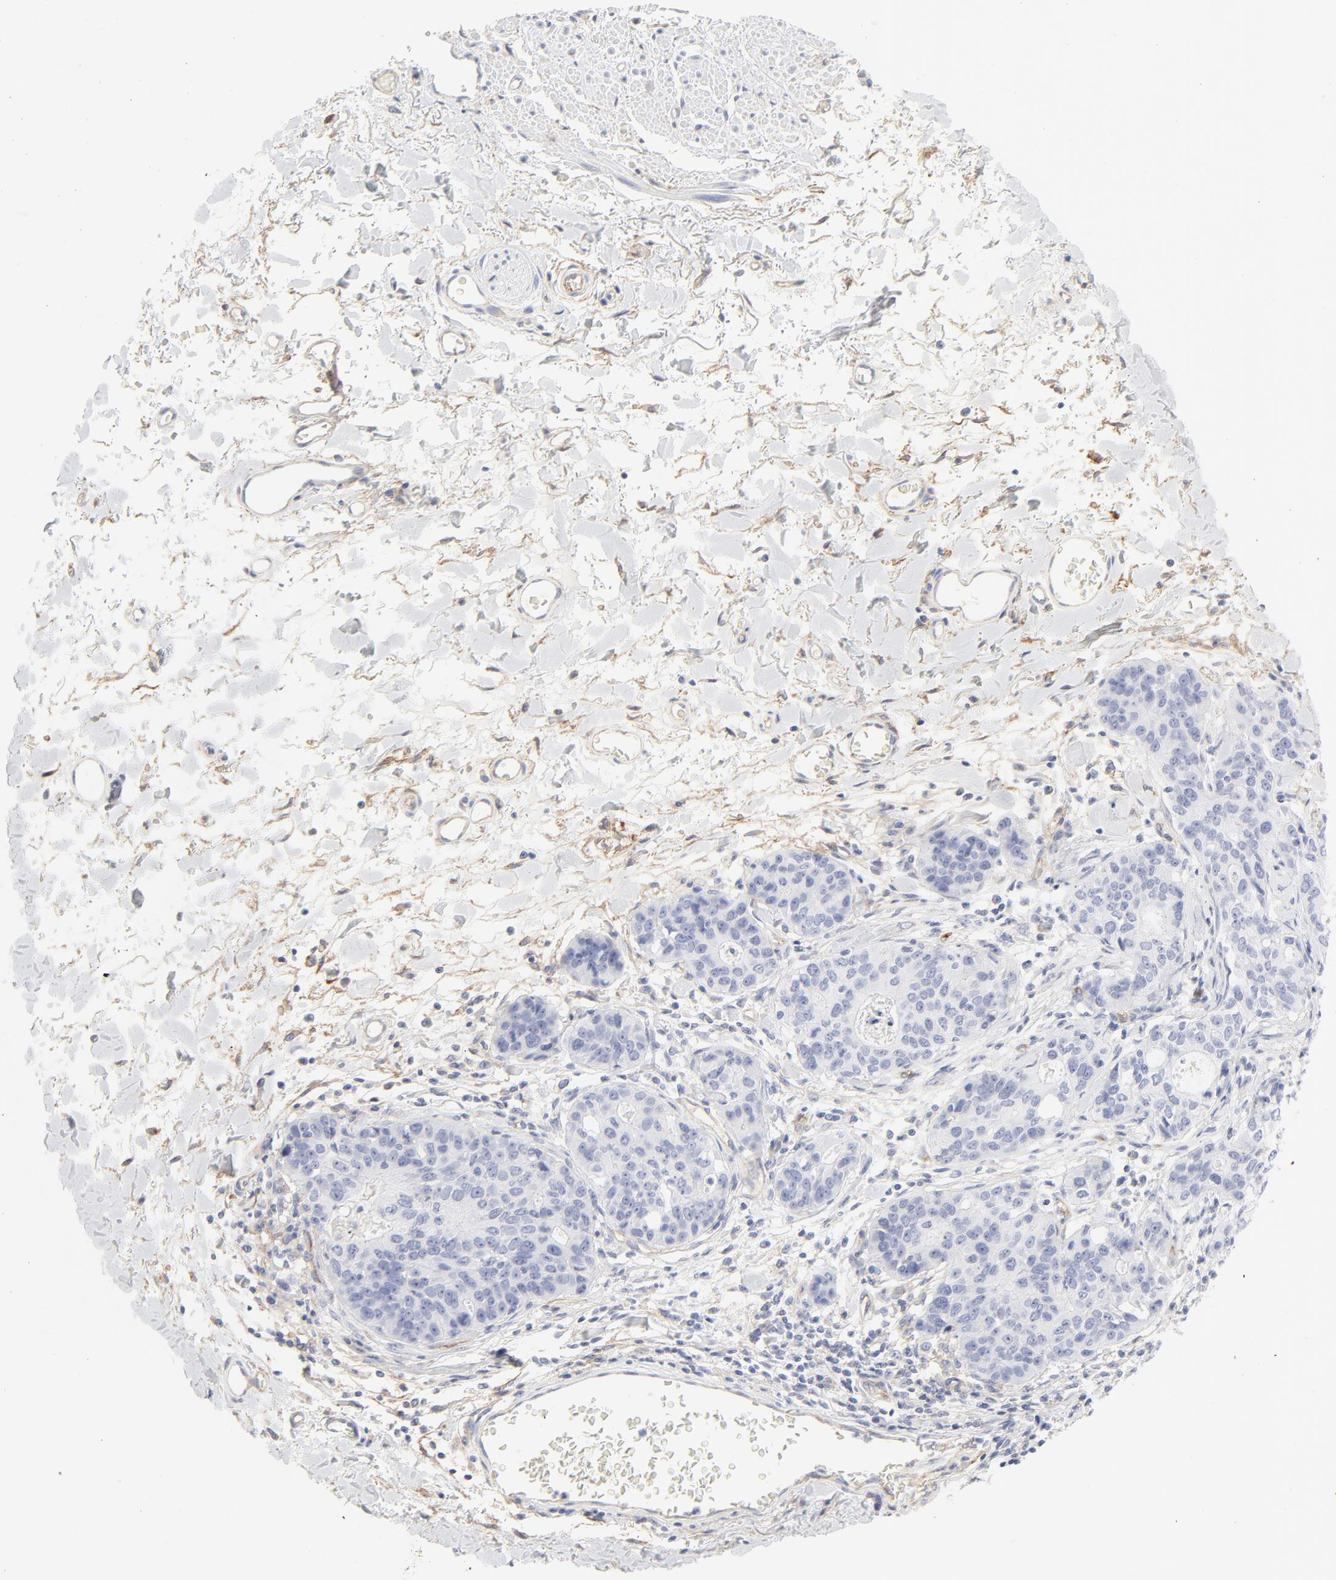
{"staining": {"intensity": "negative", "quantity": "none", "location": "none"}, "tissue": "stomach cancer", "cell_type": "Tumor cells", "image_type": "cancer", "snomed": [{"axis": "morphology", "description": "Adenocarcinoma, NOS"}, {"axis": "topography", "description": "Esophagus"}, {"axis": "topography", "description": "Stomach"}], "caption": "There is no significant staining in tumor cells of stomach cancer (adenocarcinoma). (DAB (3,3'-diaminobenzidine) IHC, high magnification).", "gene": "ITGA5", "patient": {"sex": "male", "age": 74}}